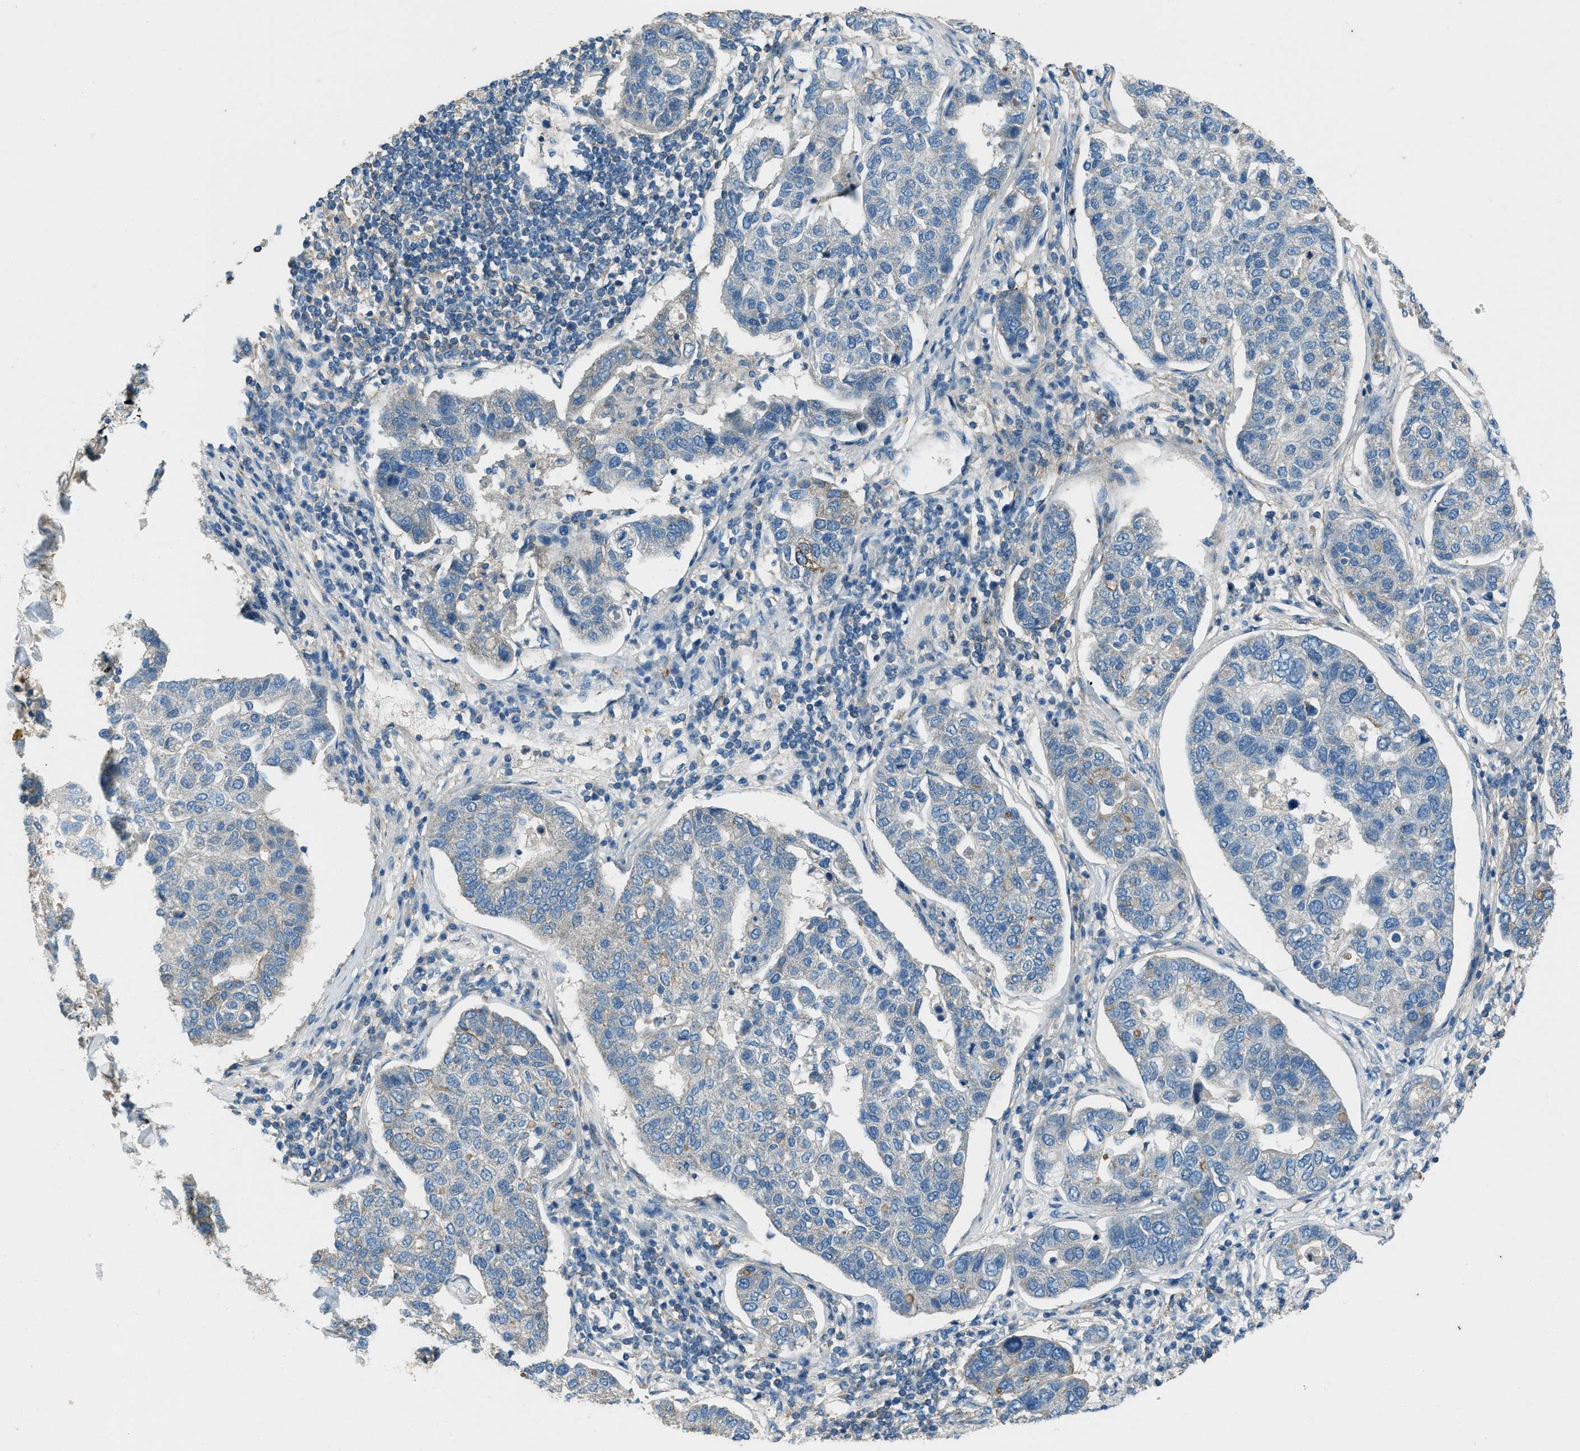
{"staining": {"intensity": "weak", "quantity": "<25%", "location": "cytoplasmic/membranous"}, "tissue": "pancreatic cancer", "cell_type": "Tumor cells", "image_type": "cancer", "snomed": [{"axis": "morphology", "description": "Adenocarcinoma, NOS"}, {"axis": "topography", "description": "Pancreas"}], "caption": "This is an immunohistochemistry micrograph of pancreatic cancer. There is no expression in tumor cells.", "gene": "SVIL", "patient": {"sex": "female", "age": 61}}